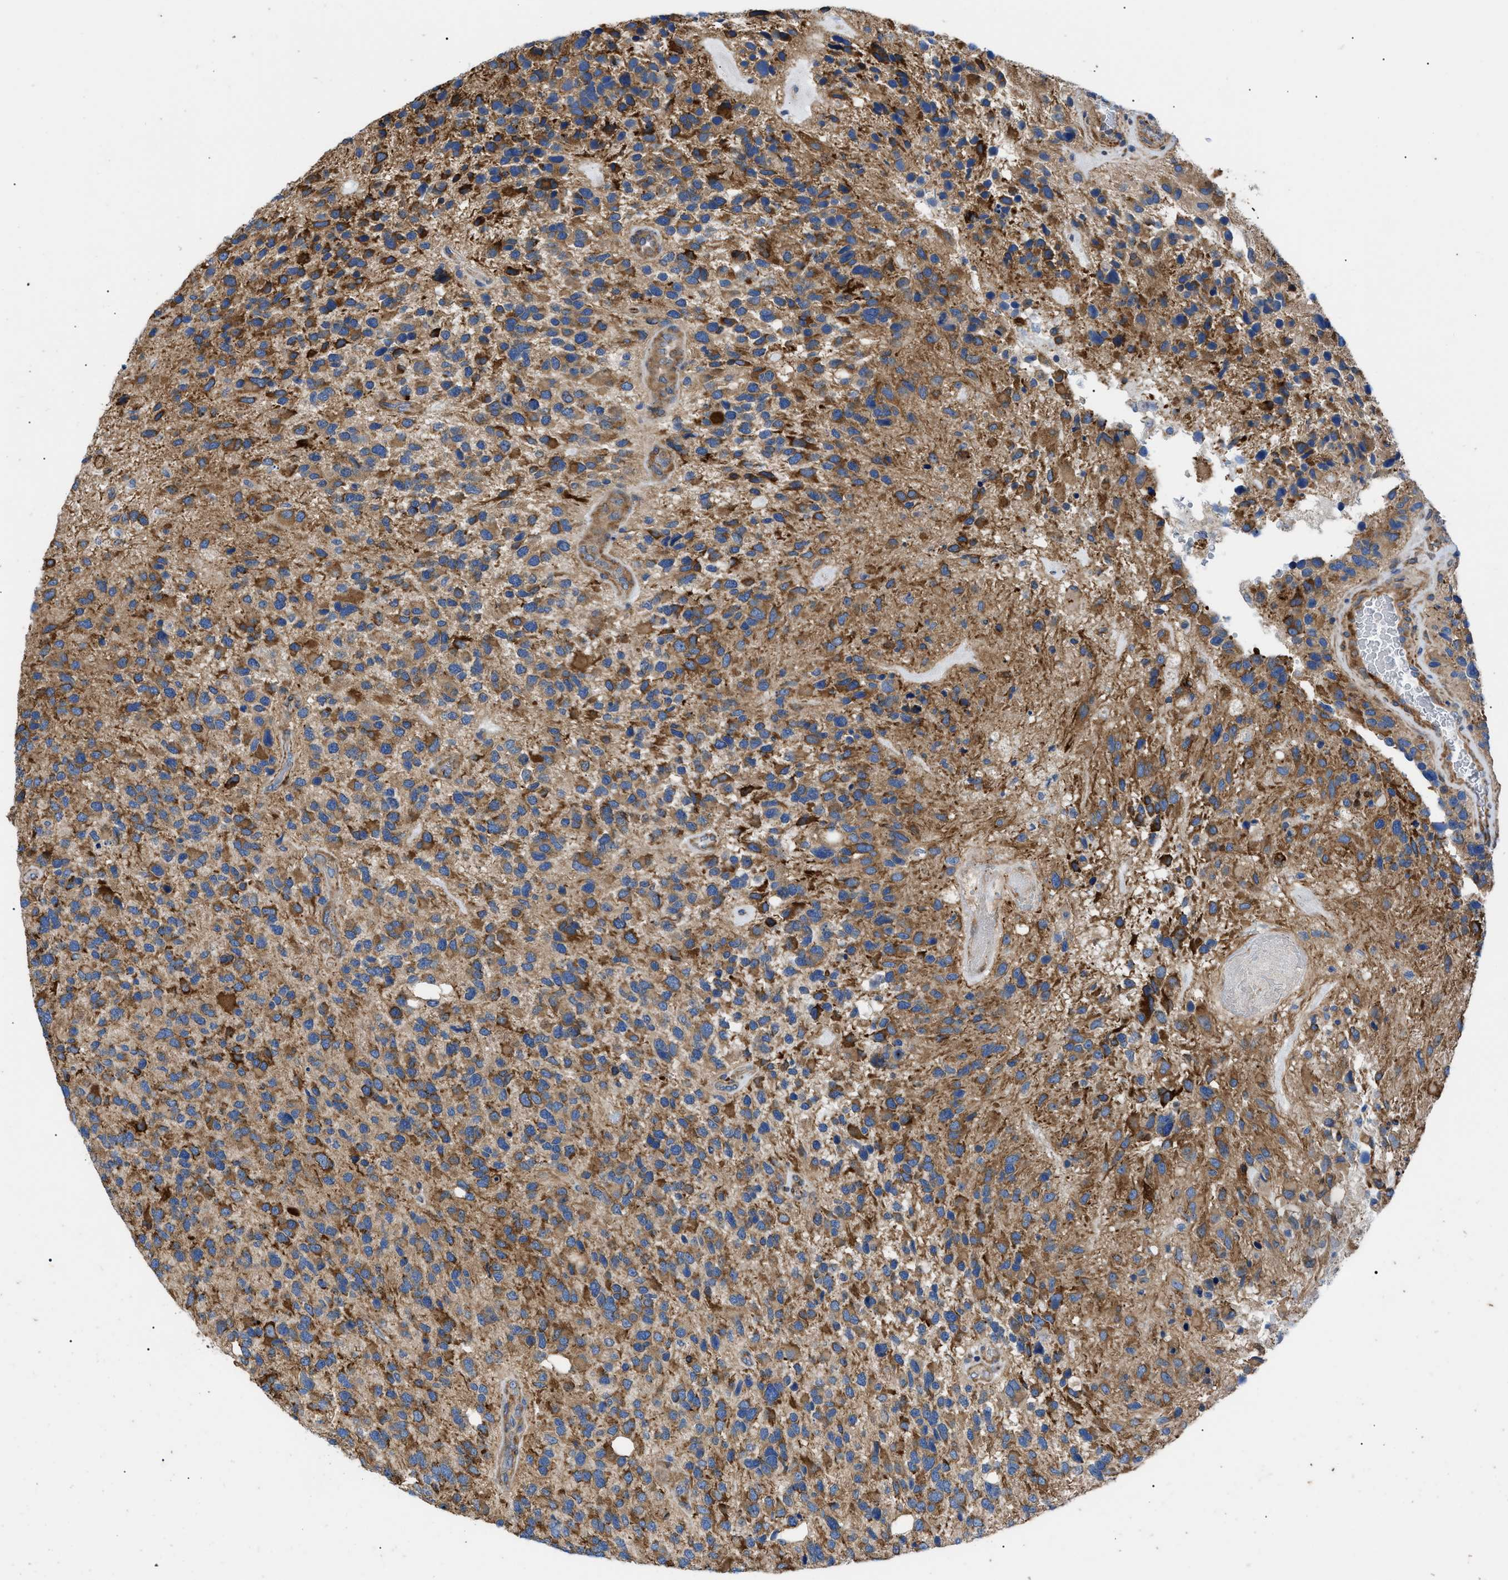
{"staining": {"intensity": "moderate", "quantity": ">75%", "location": "cytoplasmic/membranous"}, "tissue": "glioma", "cell_type": "Tumor cells", "image_type": "cancer", "snomed": [{"axis": "morphology", "description": "Glioma, malignant, High grade"}, {"axis": "topography", "description": "Brain"}], "caption": "Immunohistochemistry (IHC) (DAB) staining of human malignant glioma (high-grade) demonstrates moderate cytoplasmic/membranous protein expression in about >75% of tumor cells.", "gene": "HSPB8", "patient": {"sex": "female", "age": 58}}